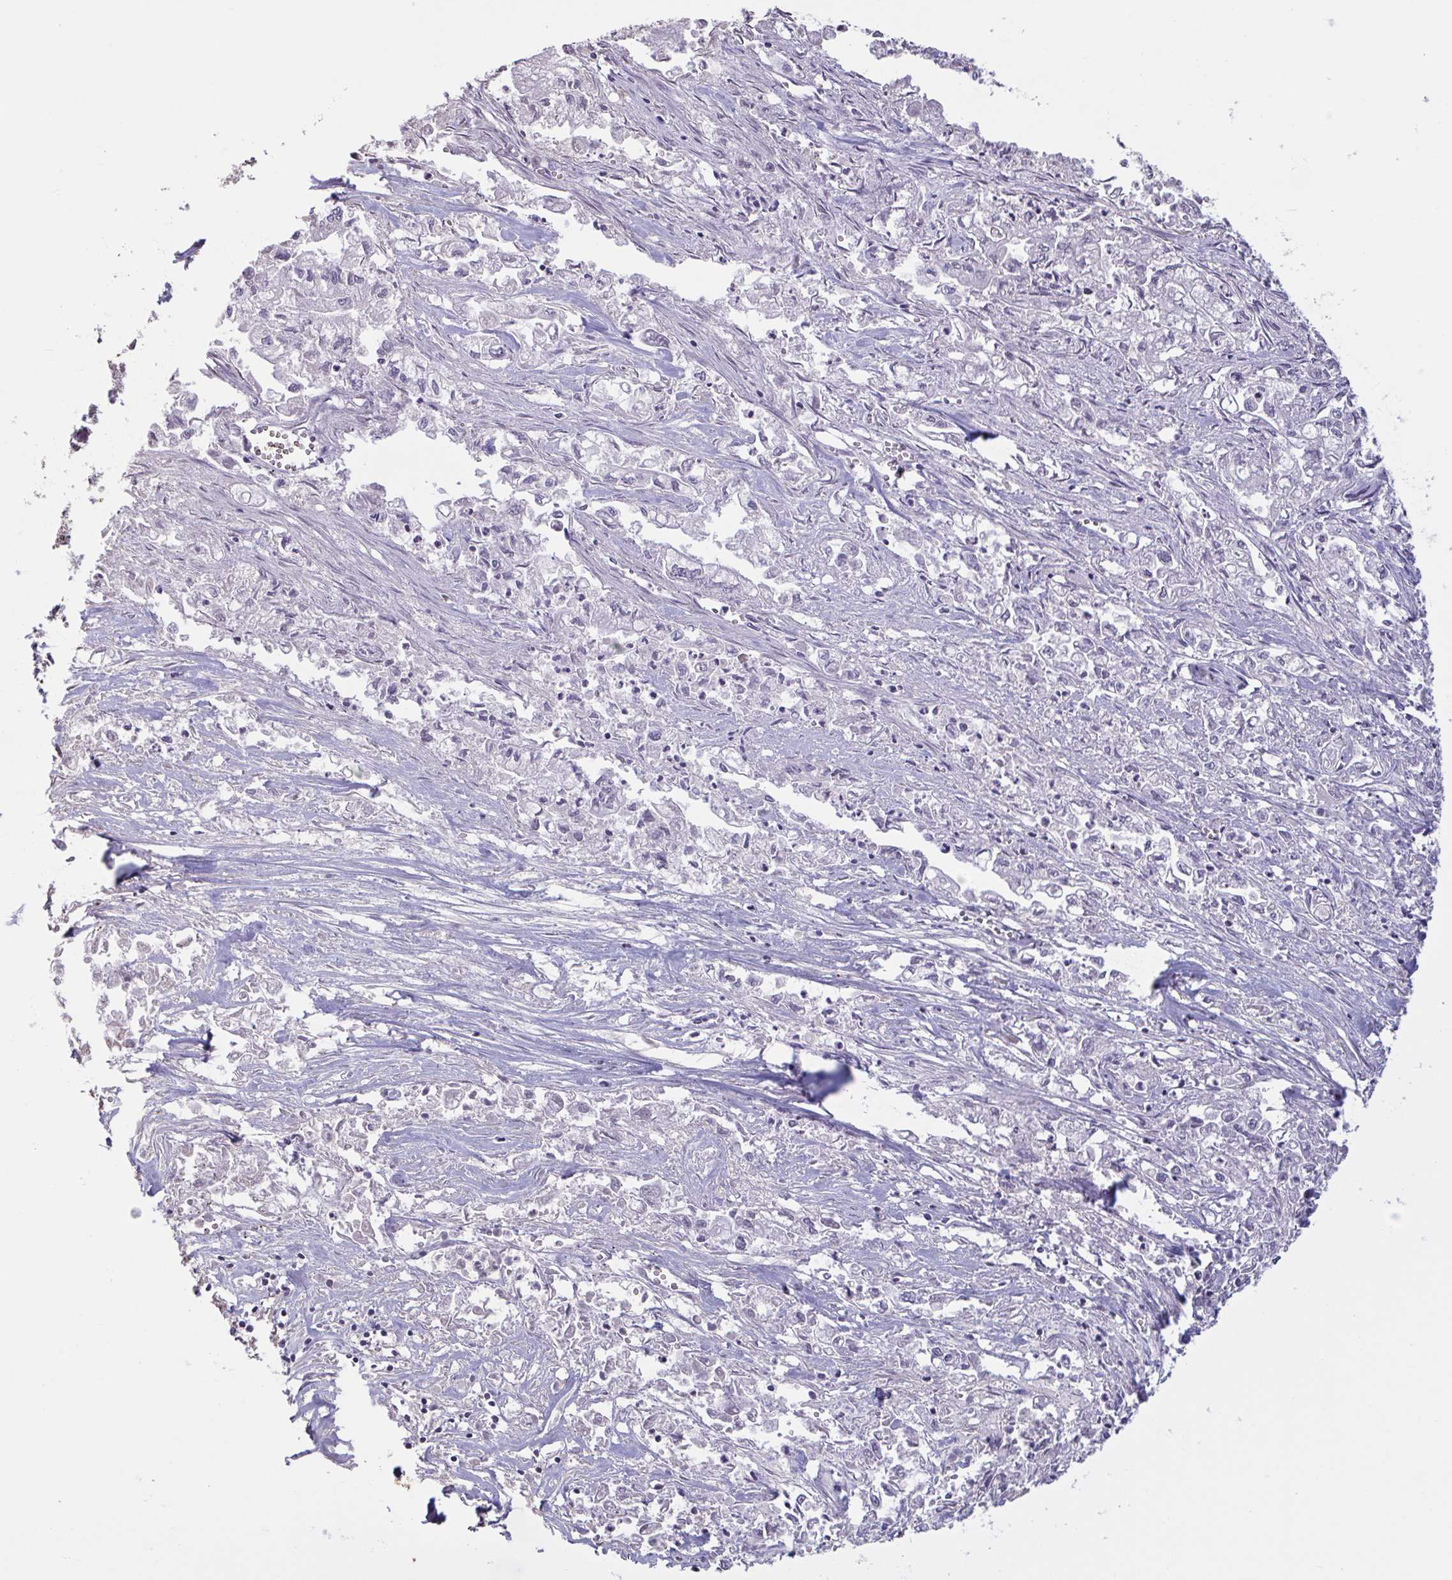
{"staining": {"intensity": "negative", "quantity": "none", "location": "none"}, "tissue": "pancreatic cancer", "cell_type": "Tumor cells", "image_type": "cancer", "snomed": [{"axis": "morphology", "description": "Adenocarcinoma, NOS"}, {"axis": "topography", "description": "Pancreas"}], "caption": "Pancreatic adenocarcinoma was stained to show a protein in brown. There is no significant expression in tumor cells. Brightfield microscopy of IHC stained with DAB (brown) and hematoxylin (blue), captured at high magnification.", "gene": "ZNF414", "patient": {"sex": "male", "age": 72}}